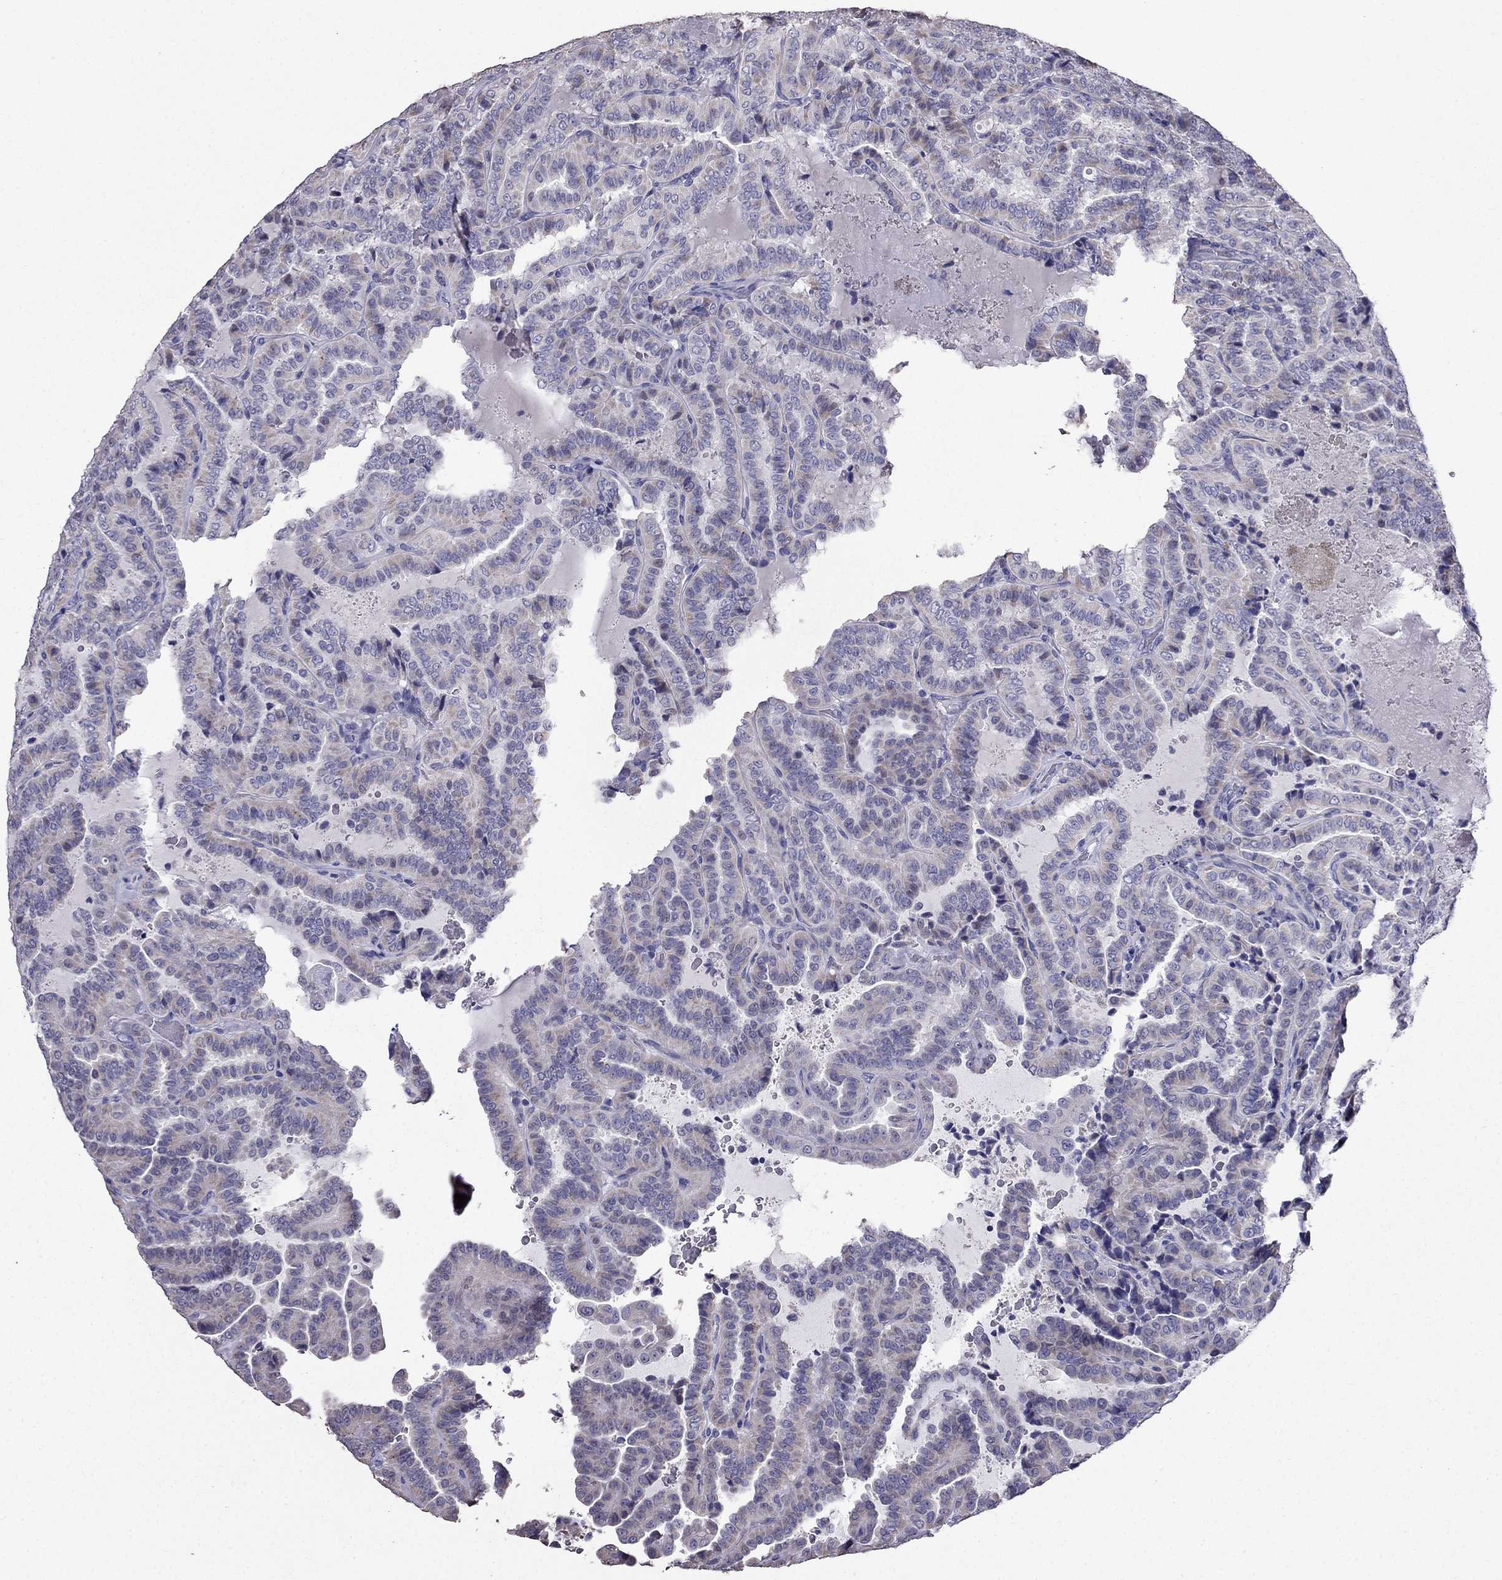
{"staining": {"intensity": "negative", "quantity": "none", "location": "none"}, "tissue": "thyroid cancer", "cell_type": "Tumor cells", "image_type": "cancer", "snomed": [{"axis": "morphology", "description": "Papillary adenocarcinoma, NOS"}, {"axis": "topography", "description": "Thyroid gland"}], "caption": "DAB (3,3'-diaminobenzidine) immunohistochemical staining of thyroid papillary adenocarcinoma exhibits no significant staining in tumor cells.", "gene": "AK5", "patient": {"sex": "female", "age": 39}}